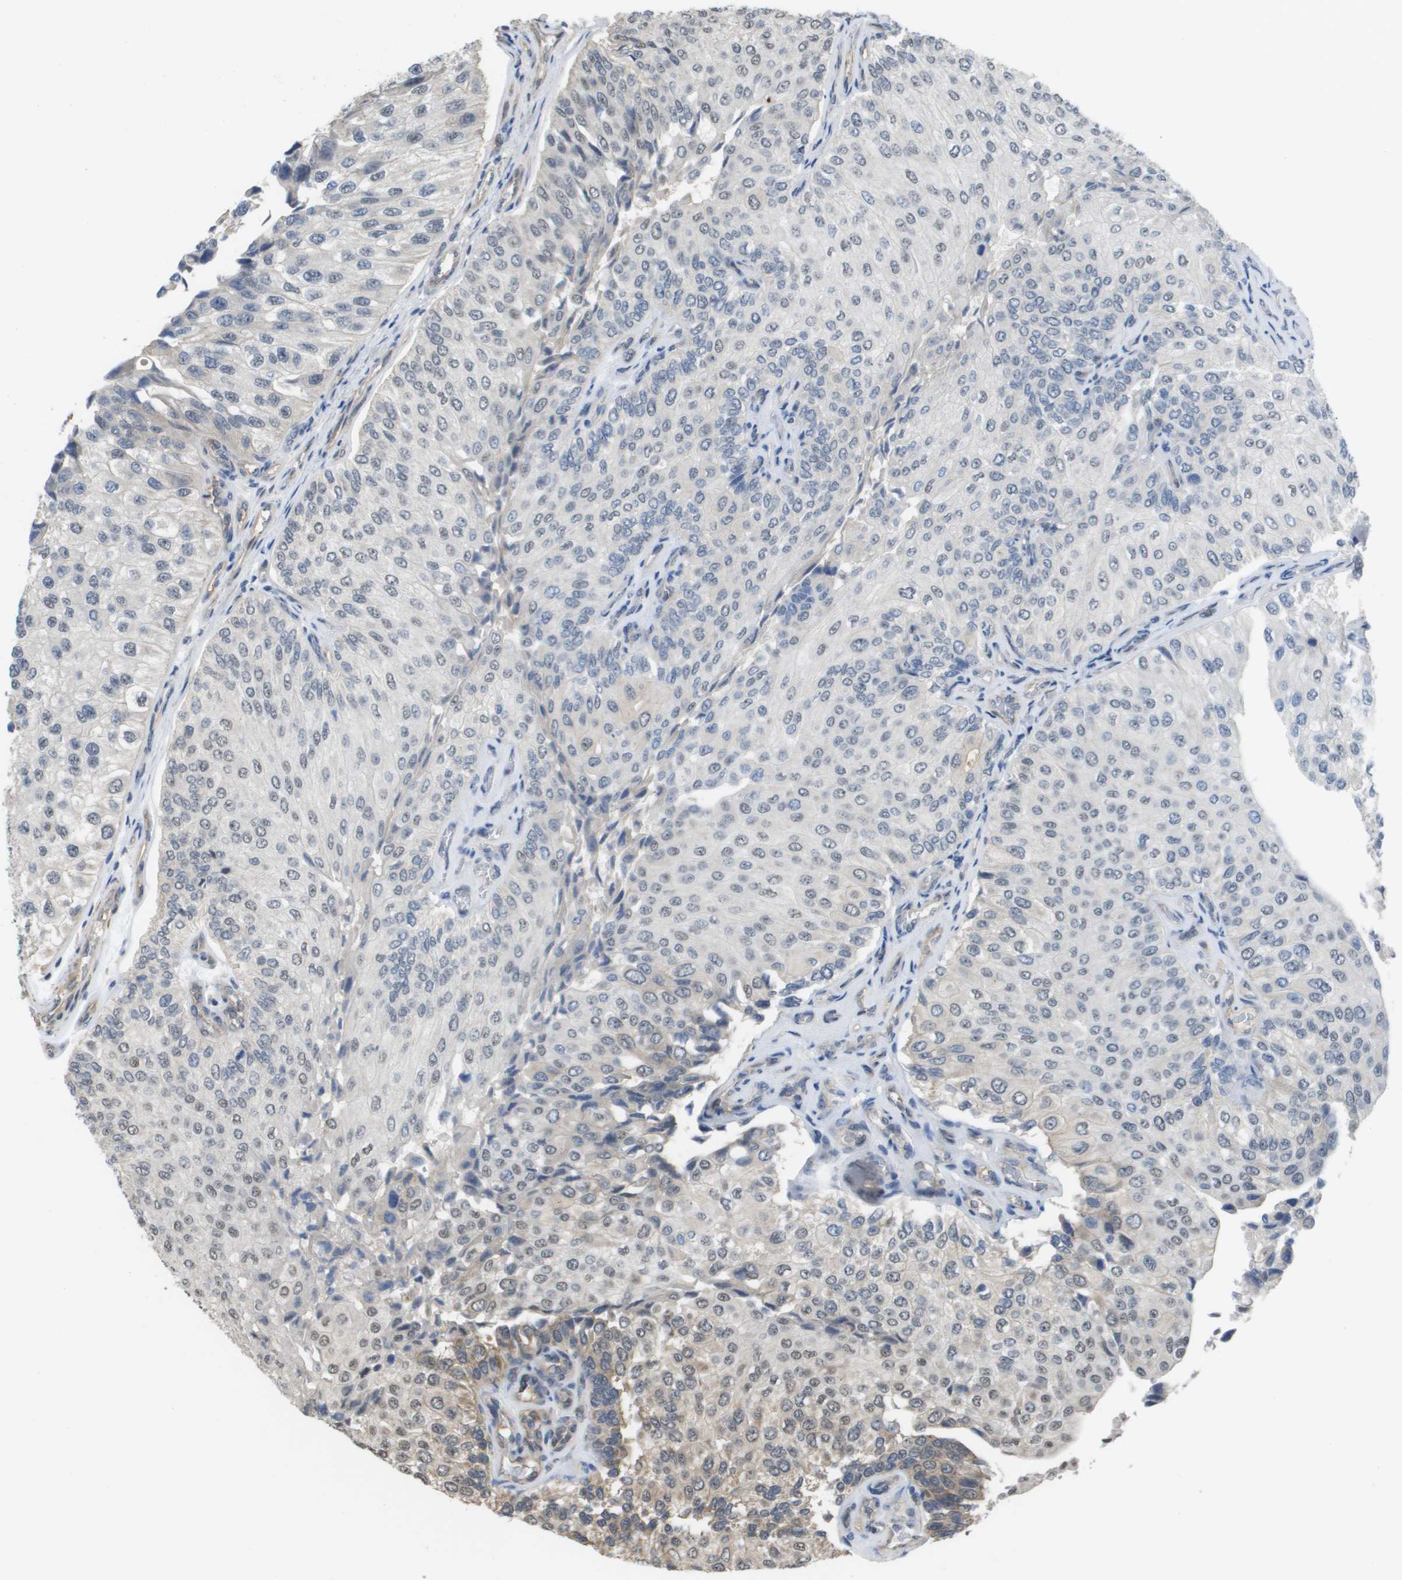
{"staining": {"intensity": "negative", "quantity": "none", "location": "none"}, "tissue": "urothelial cancer", "cell_type": "Tumor cells", "image_type": "cancer", "snomed": [{"axis": "morphology", "description": "Urothelial carcinoma, High grade"}, {"axis": "topography", "description": "Kidney"}, {"axis": "topography", "description": "Urinary bladder"}], "caption": "A micrograph of urothelial cancer stained for a protein displays no brown staining in tumor cells.", "gene": "RNF112", "patient": {"sex": "male", "age": 77}}